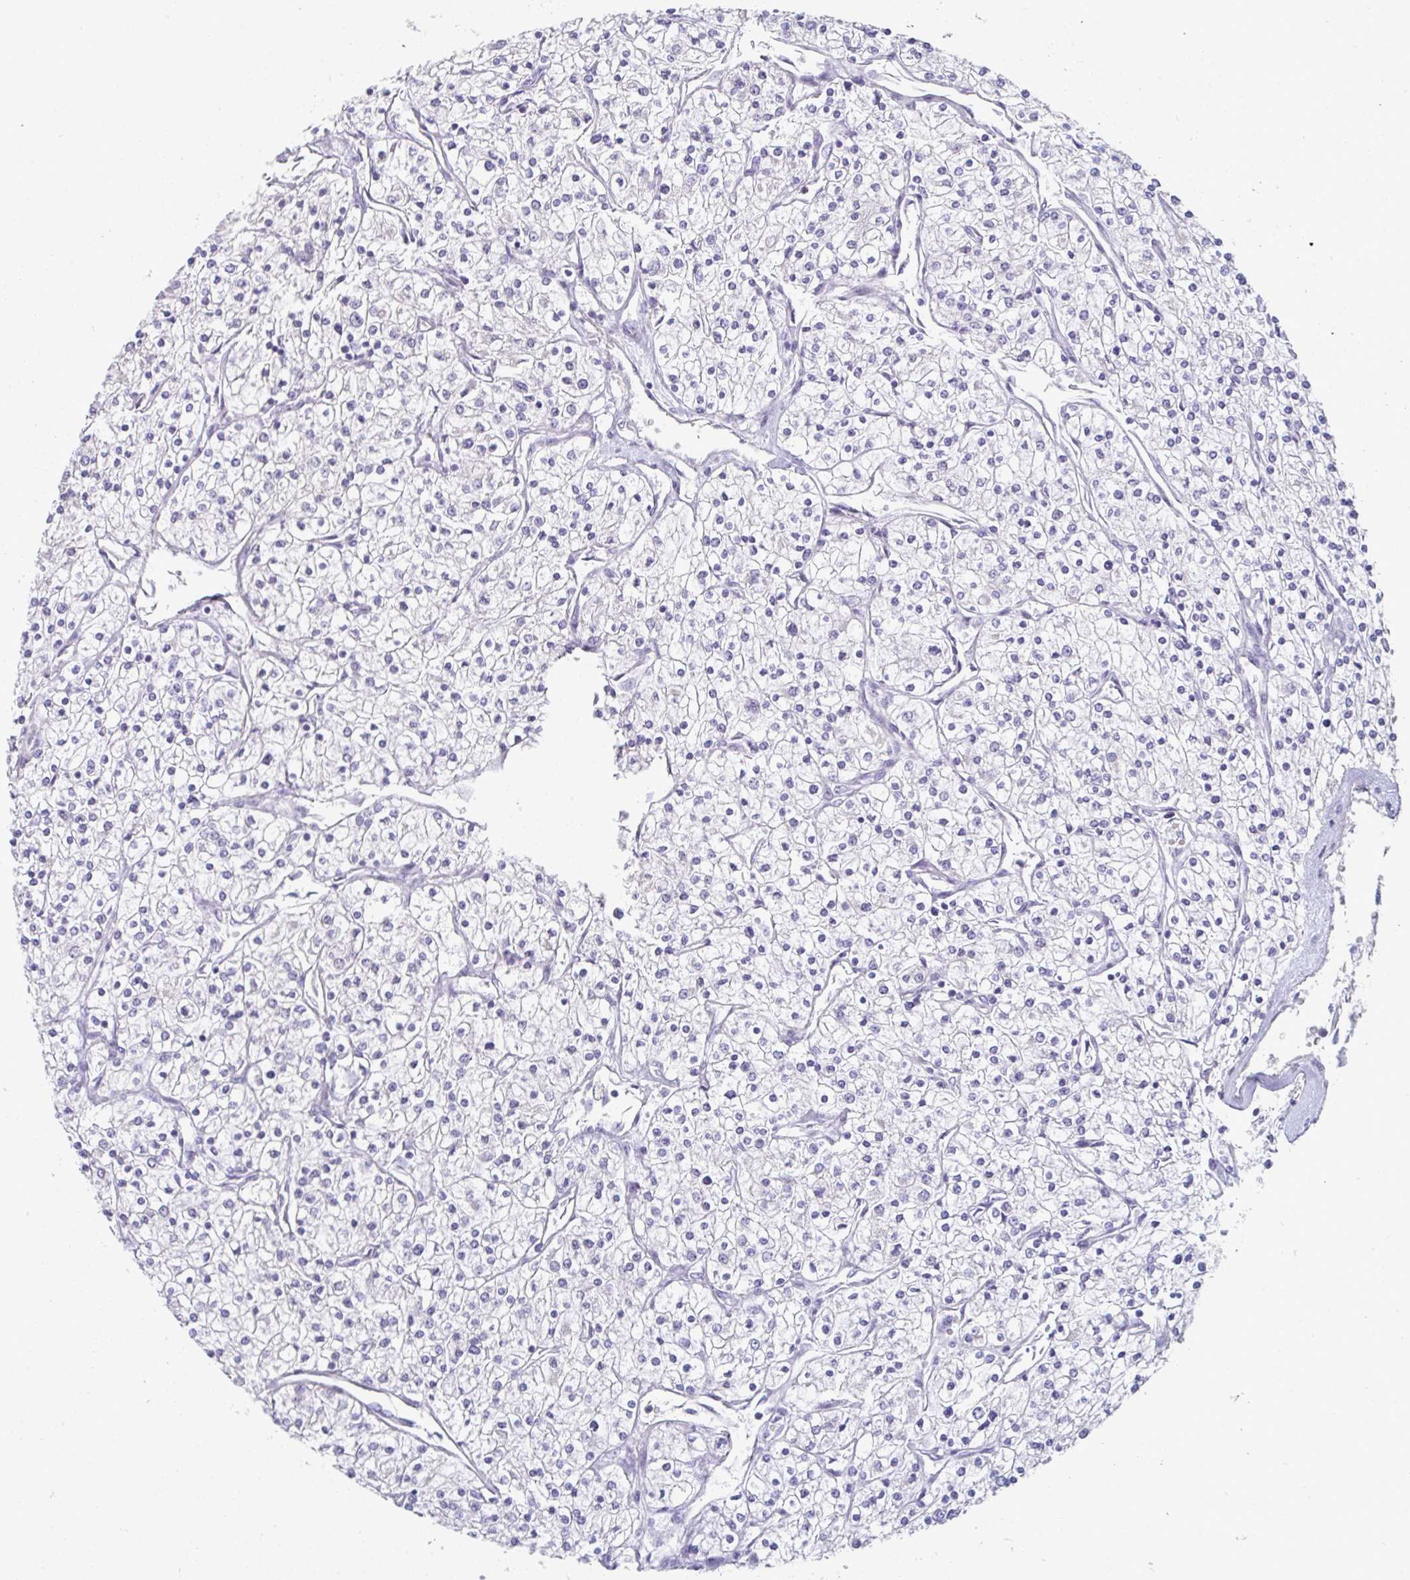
{"staining": {"intensity": "negative", "quantity": "none", "location": "none"}, "tissue": "renal cancer", "cell_type": "Tumor cells", "image_type": "cancer", "snomed": [{"axis": "morphology", "description": "Adenocarcinoma, NOS"}, {"axis": "topography", "description": "Kidney"}], "caption": "Immunohistochemistry (IHC) micrograph of neoplastic tissue: human renal cancer (adenocarcinoma) stained with DAB (3,3'-diaminobenzidine) displays no significant protein positivity in tumor cells. The staining was performed using DAB (3,3'-diaminobenzidine) to visualize the protein expression in brown, while the nuclei were stained in blue with hematoxylin (Magnification: 20x).", "gene": "A1CF", "patient": {"sex": "male", "age": 80}}